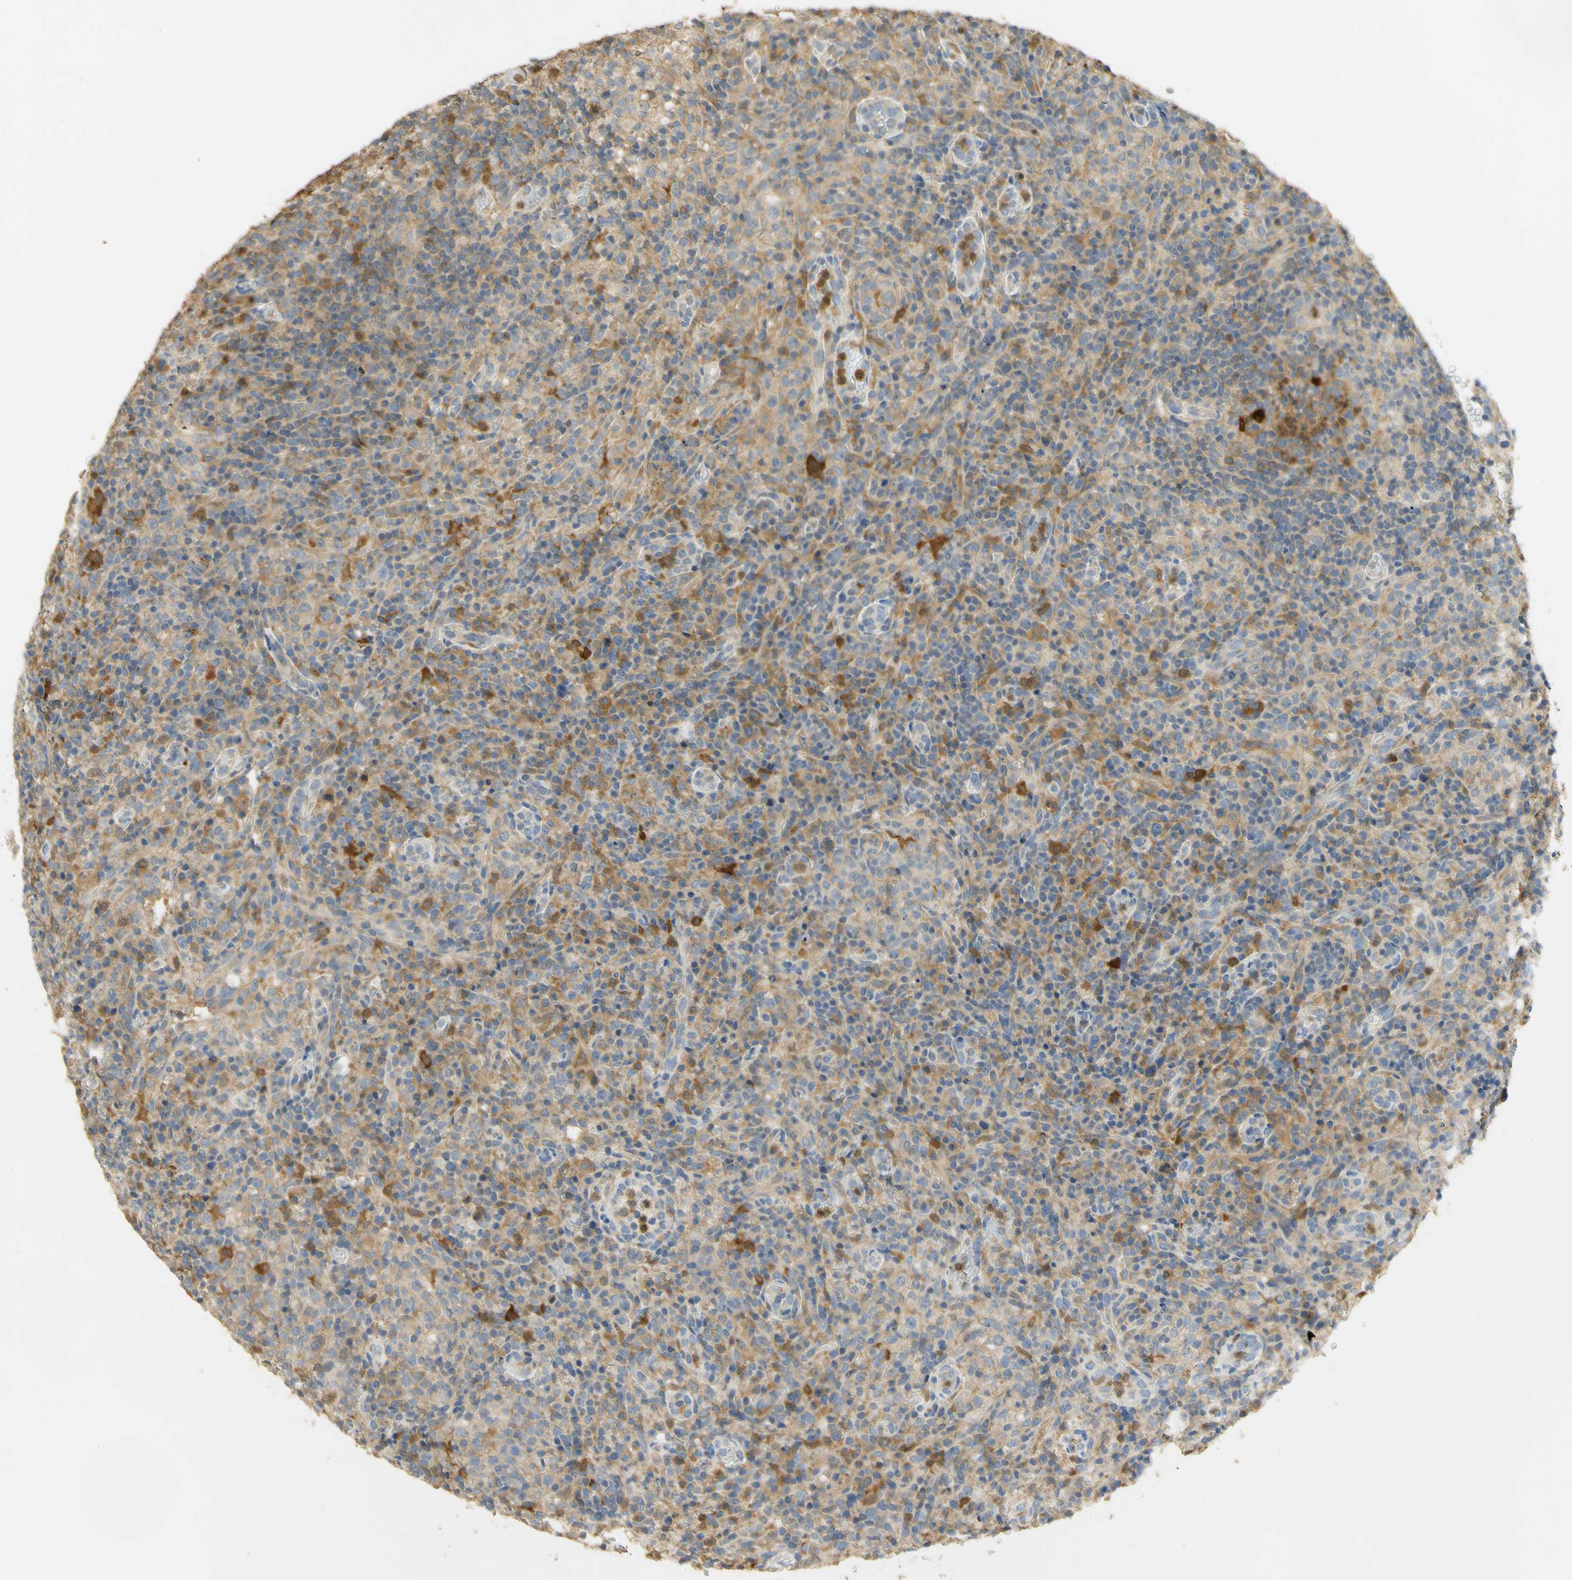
{"staining": {"intensity": "moderate", "quantity": ">75%", "location": "cytoplasmic/membranous"}, "tissue": "lymphoma", "cell_type": "Tumor cells", "image_type": "cancer", "snomed": [{"axis": "morphology", "description": "Malignant lymphoma, non-Hodgkin's type, High grade"}, {"axis": "topography", "description": "Lymph node"}], "caption": "Protein staining of high-grade malignant lymphoma, non-Hodgkin's type tissue demonstrates moderate cytoplasmic/membranous positivity in about >75% of tumor cells.", "gene": "PAK1", "patient": {"sex": "female", "age": 76}}